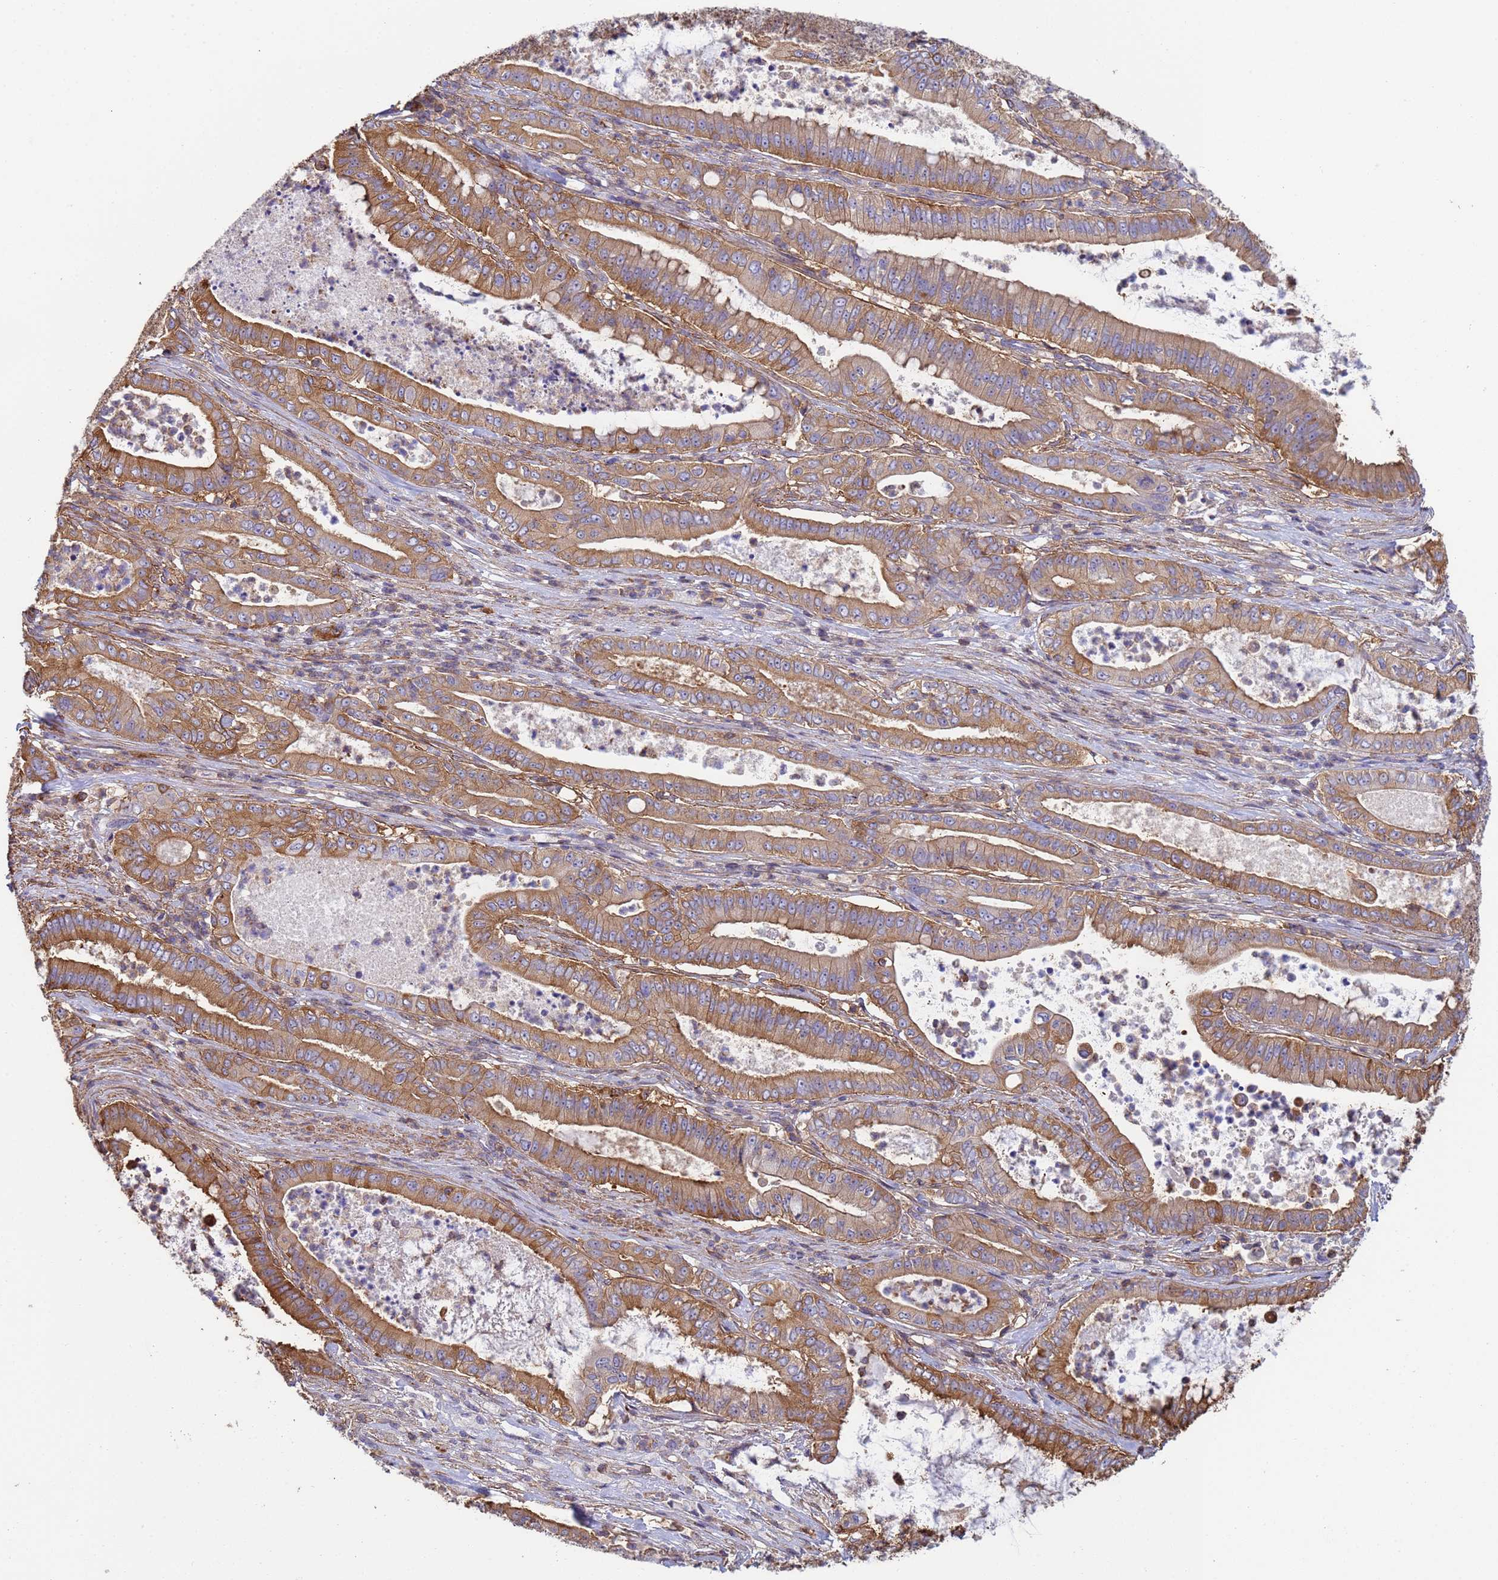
{"staining": {"intensity": "moderate", "quantity": ">75%", "location": "cytoplasmic/membranous"}, "tissue": "pancreatic cancer", "cell_type": "Tumor cells", "image_type": "cancer", "snomed": [{"axis": "morphology", "description": "Adenocarcinoma, NOS"}, {"axis": "topography", "description": "Pancreas"}], "caption": "A micrograph of human pancreatic cancer (adenocarcinoma) stained for a protein demonstrates moderate cytoplasmic/membranous brown staining in tumor cells.", "gene": "ZNG1B", "patient": {"sex": "male", "age": 71}}